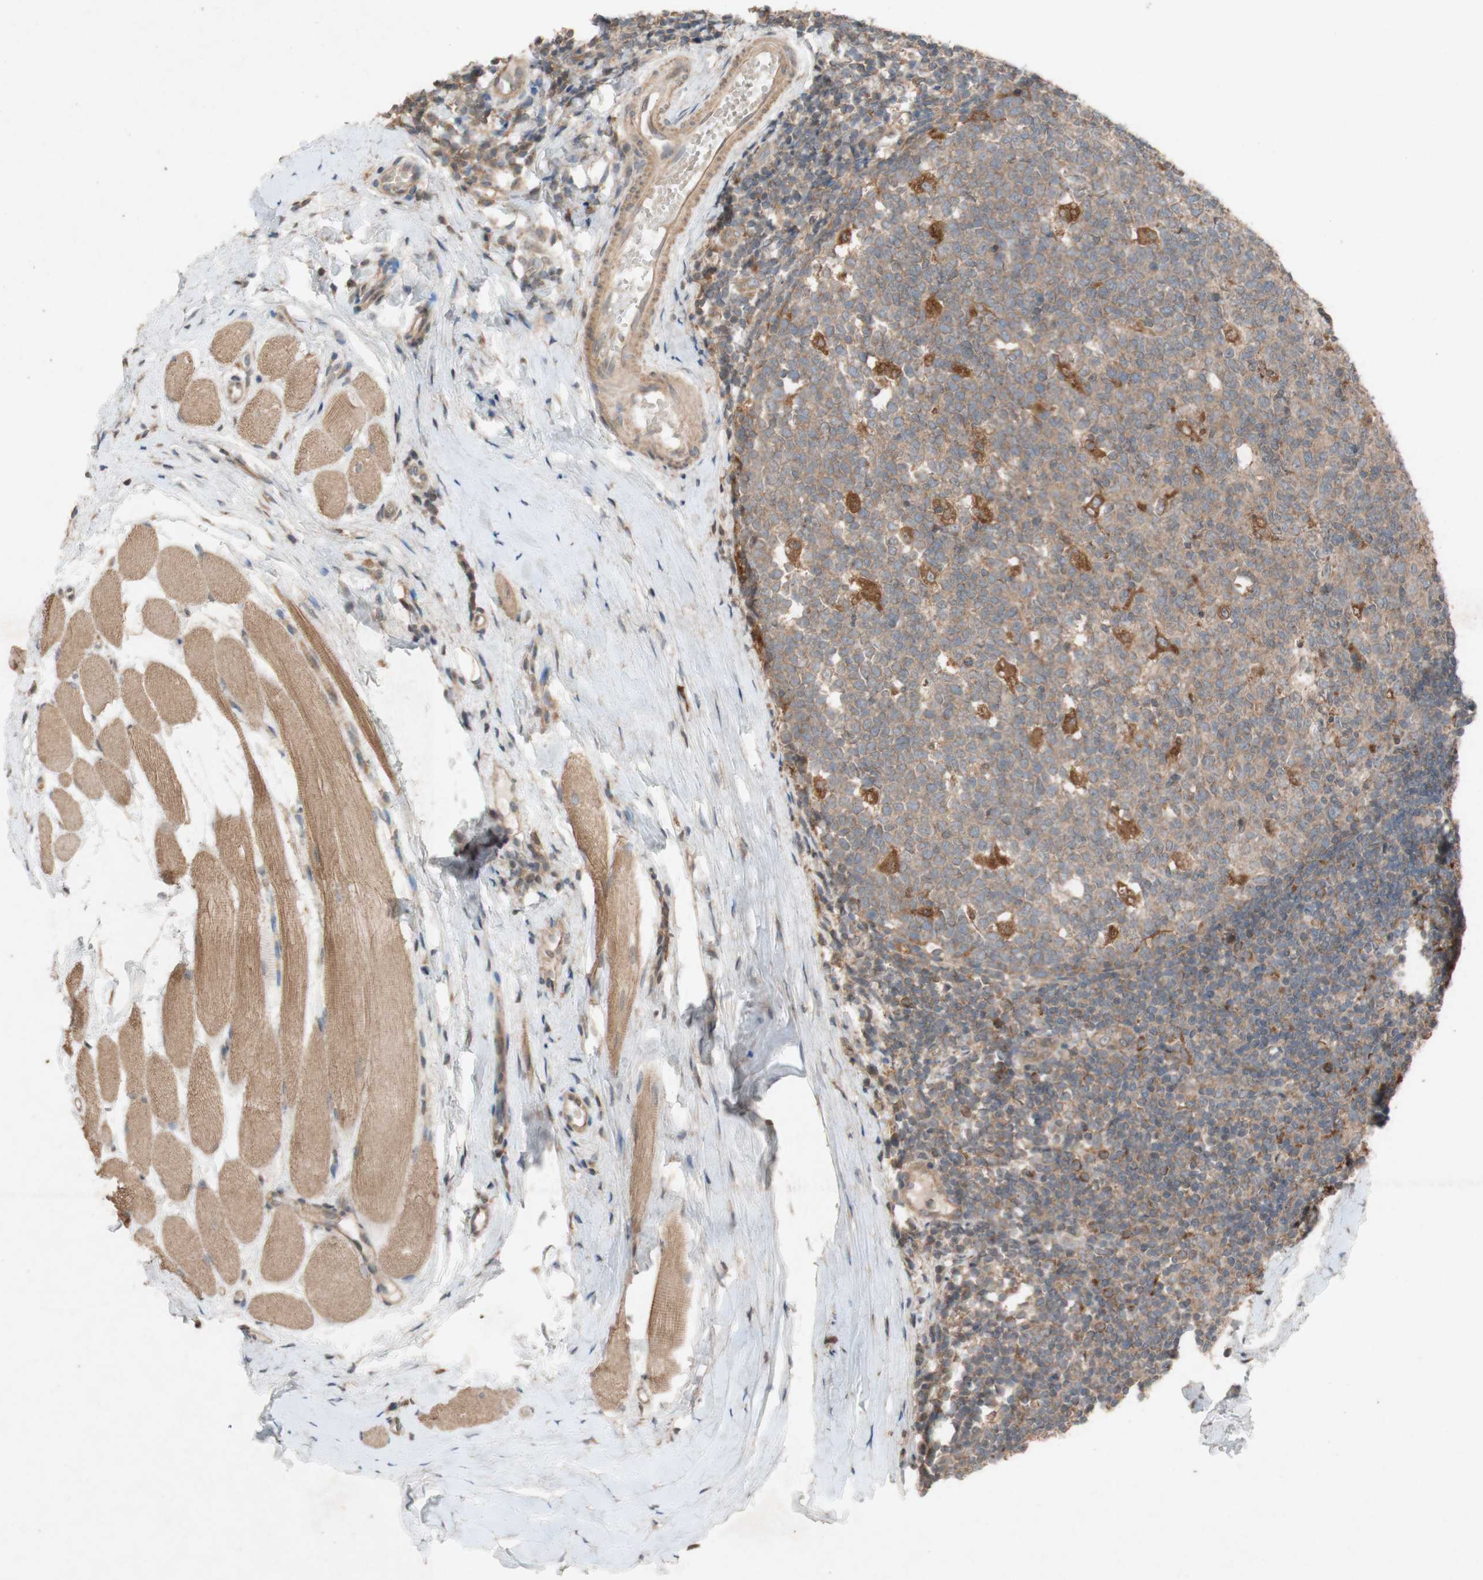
{"staining": {"intensity": "moderate", "quantity": "25%-75%", "location": "cytoplasmic/membranous"}, "tissue": "tonsil", "cell_type": "Germinal center cells", "image_type": "normal", "snomed": [{"axis": "morphology", "description": "Normal tissue, NOS"}, {"axis": "topography", "description": "Tonsil"}], "caption": "Tonsil stained with immunohistochemistry (IHC) exhibits moderate cytoplasmic/membranous expression in about 25%-75% of germinal center cells.", "gene": "ATP6V1F", "patient": {"sex": "female", "age": 19}}